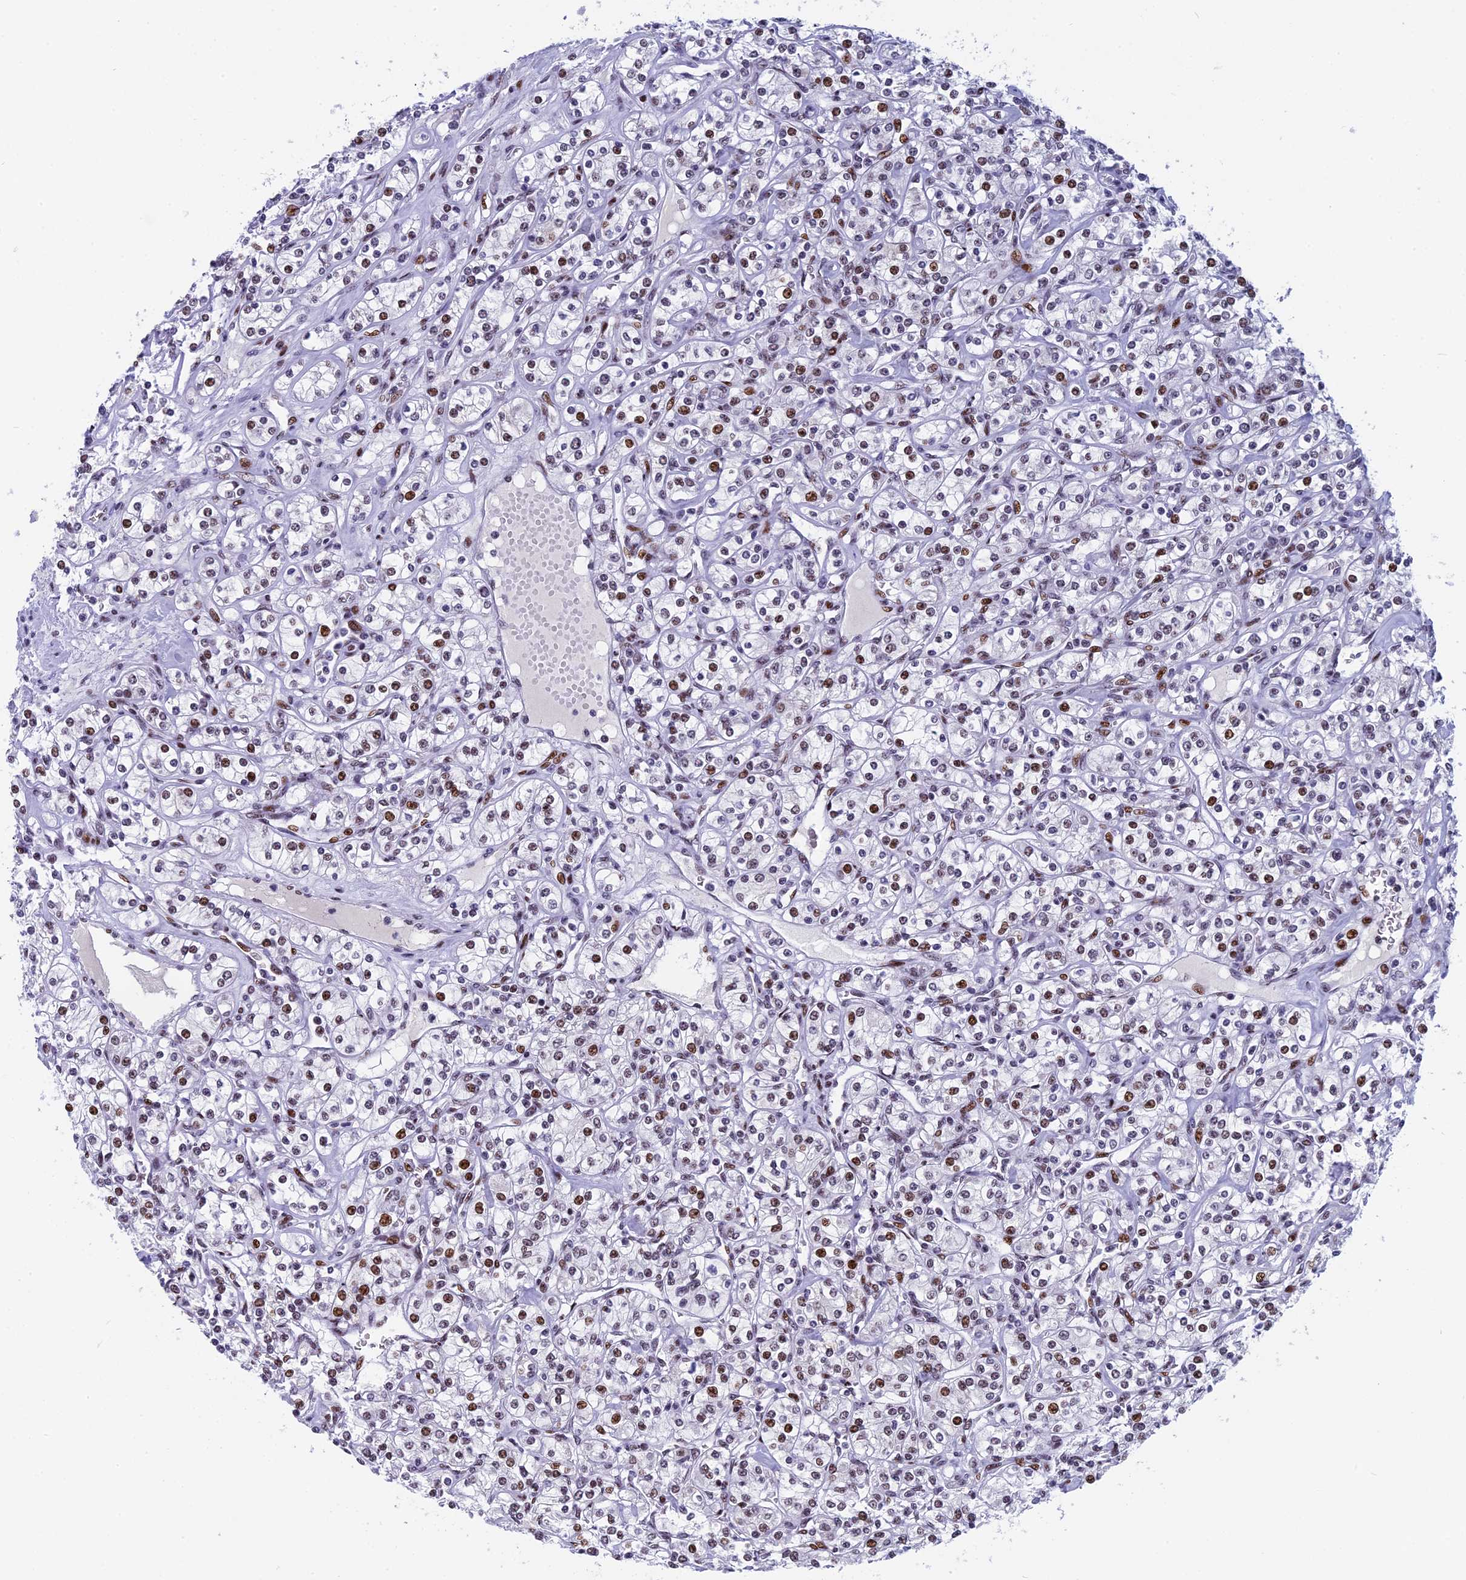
{"staining": {"intensity": "moderate", "quantity": "25%-75%", "location": "nuclear"}, "tissue": "renal cancer", "cell_type": "Tumor cells", "image_type": "cancer", "snomed": [{"axis": "morphology", "description": "Adenocarcinoma, NOS"}, {"axis": "topography", "description": "Kidney"}], "caption": "An immunohistochemistry photomicrograph of tumor tissue is shown. Protein staining in brown labels moderate nuclear positivity in renal cancer (adenocarcinoma) within tumor cells. (brown staining indicates protein expression, while blue staining denotes nuclei).", "gene": "NSA2", "patient": {"sex": "male", "age": 77}}